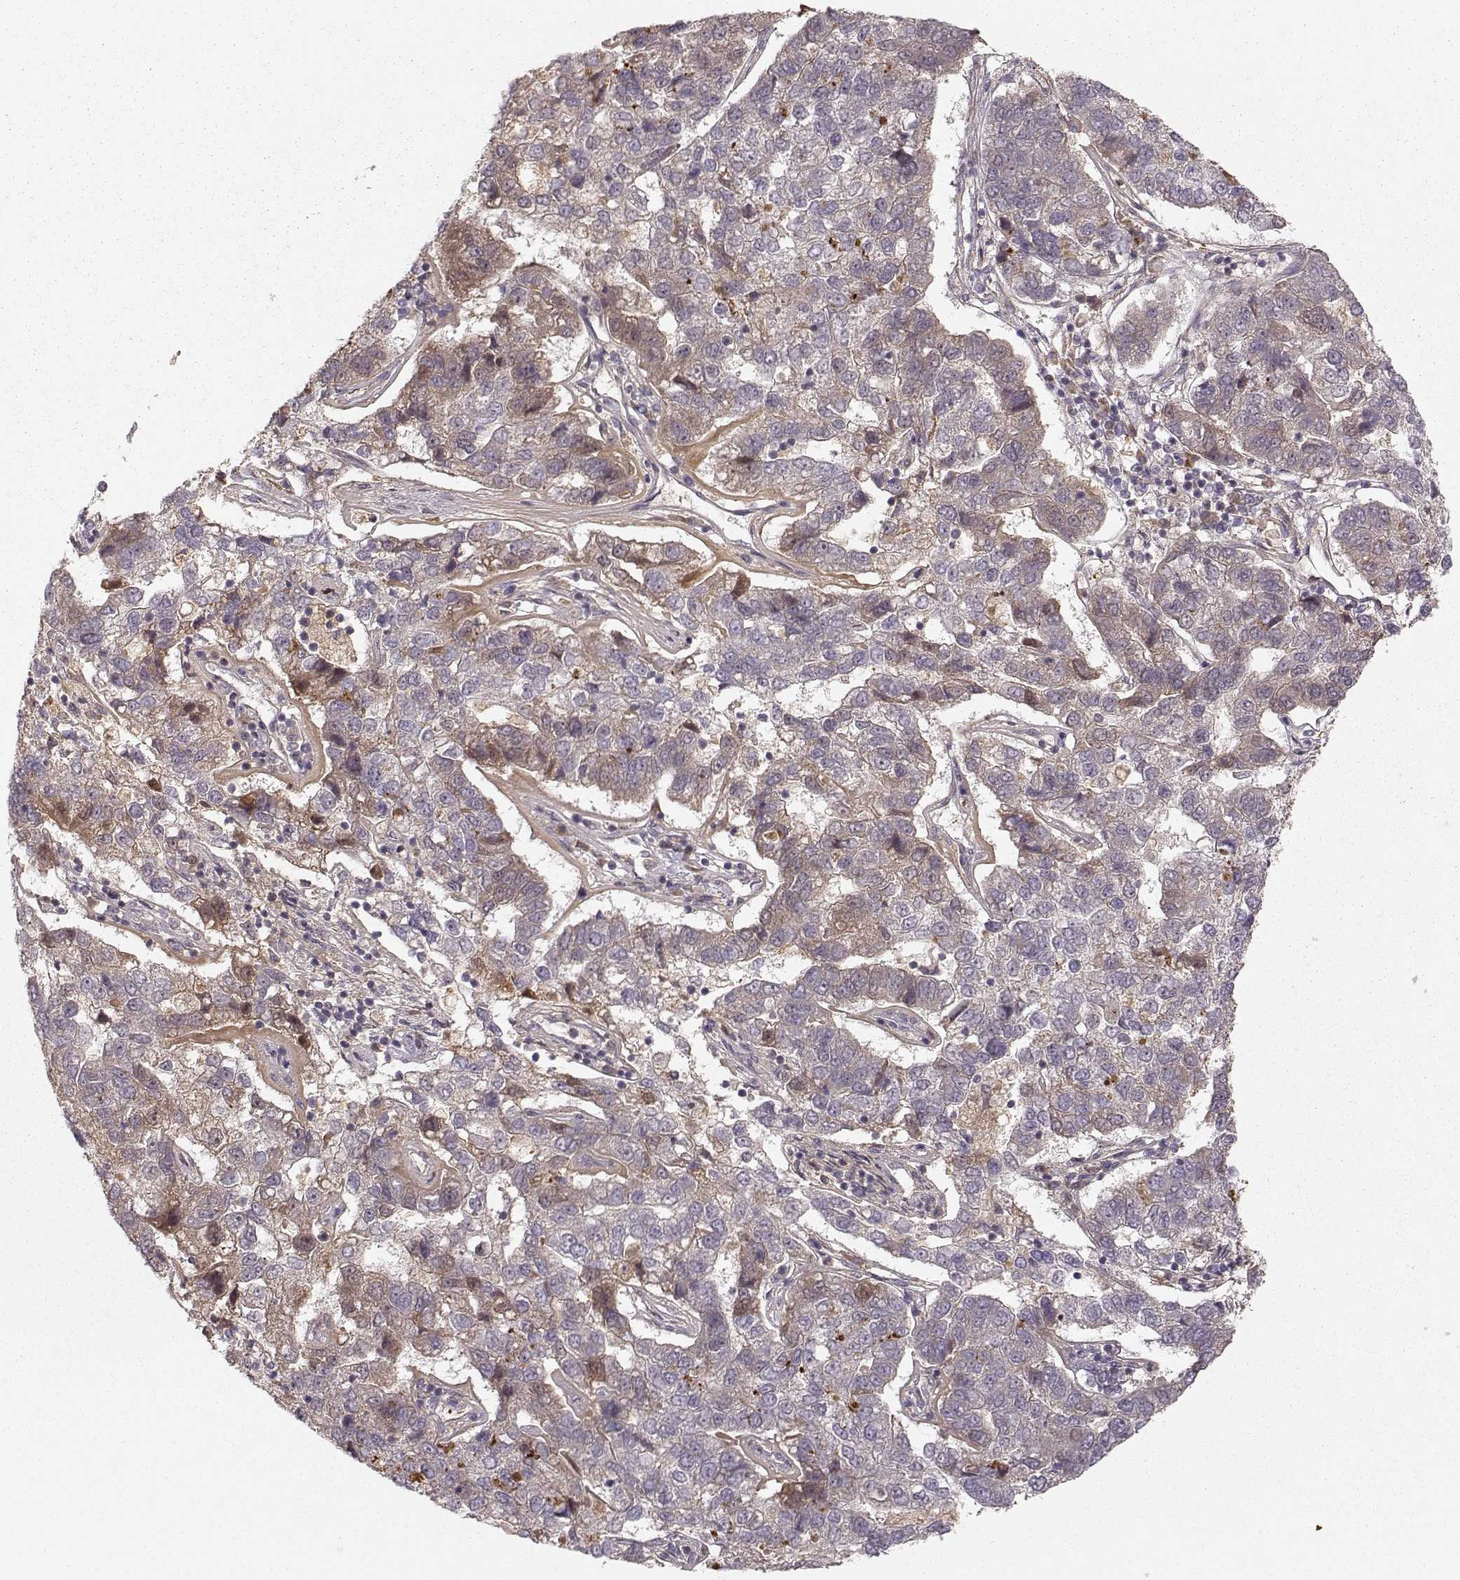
{"staining": {"intensity": "moderate", "quantity": "<25%", "location": "cytoplasmic/membranous"}, "tissue": "pancreatic cancer", "cell_type": "Tumor cells", "image_type": "cancer", "snomed": [{"axis": "morphology", "description": "Adenocarcinoma, NOS"}, {"axis": "topography", "description": "Pancreas"}], "caption": "Moderate cytoplasmic/membranous positivity is present in approximately <25% of tumor cells in pancreatic cancer (adenocarcinoma). (DAB (3,3'-diaminobenzidine) IHC, brown staining for protein, blue staining for nuclei).", "gene": "WNT6", "patient": {"sex": "female", "age": 61}}